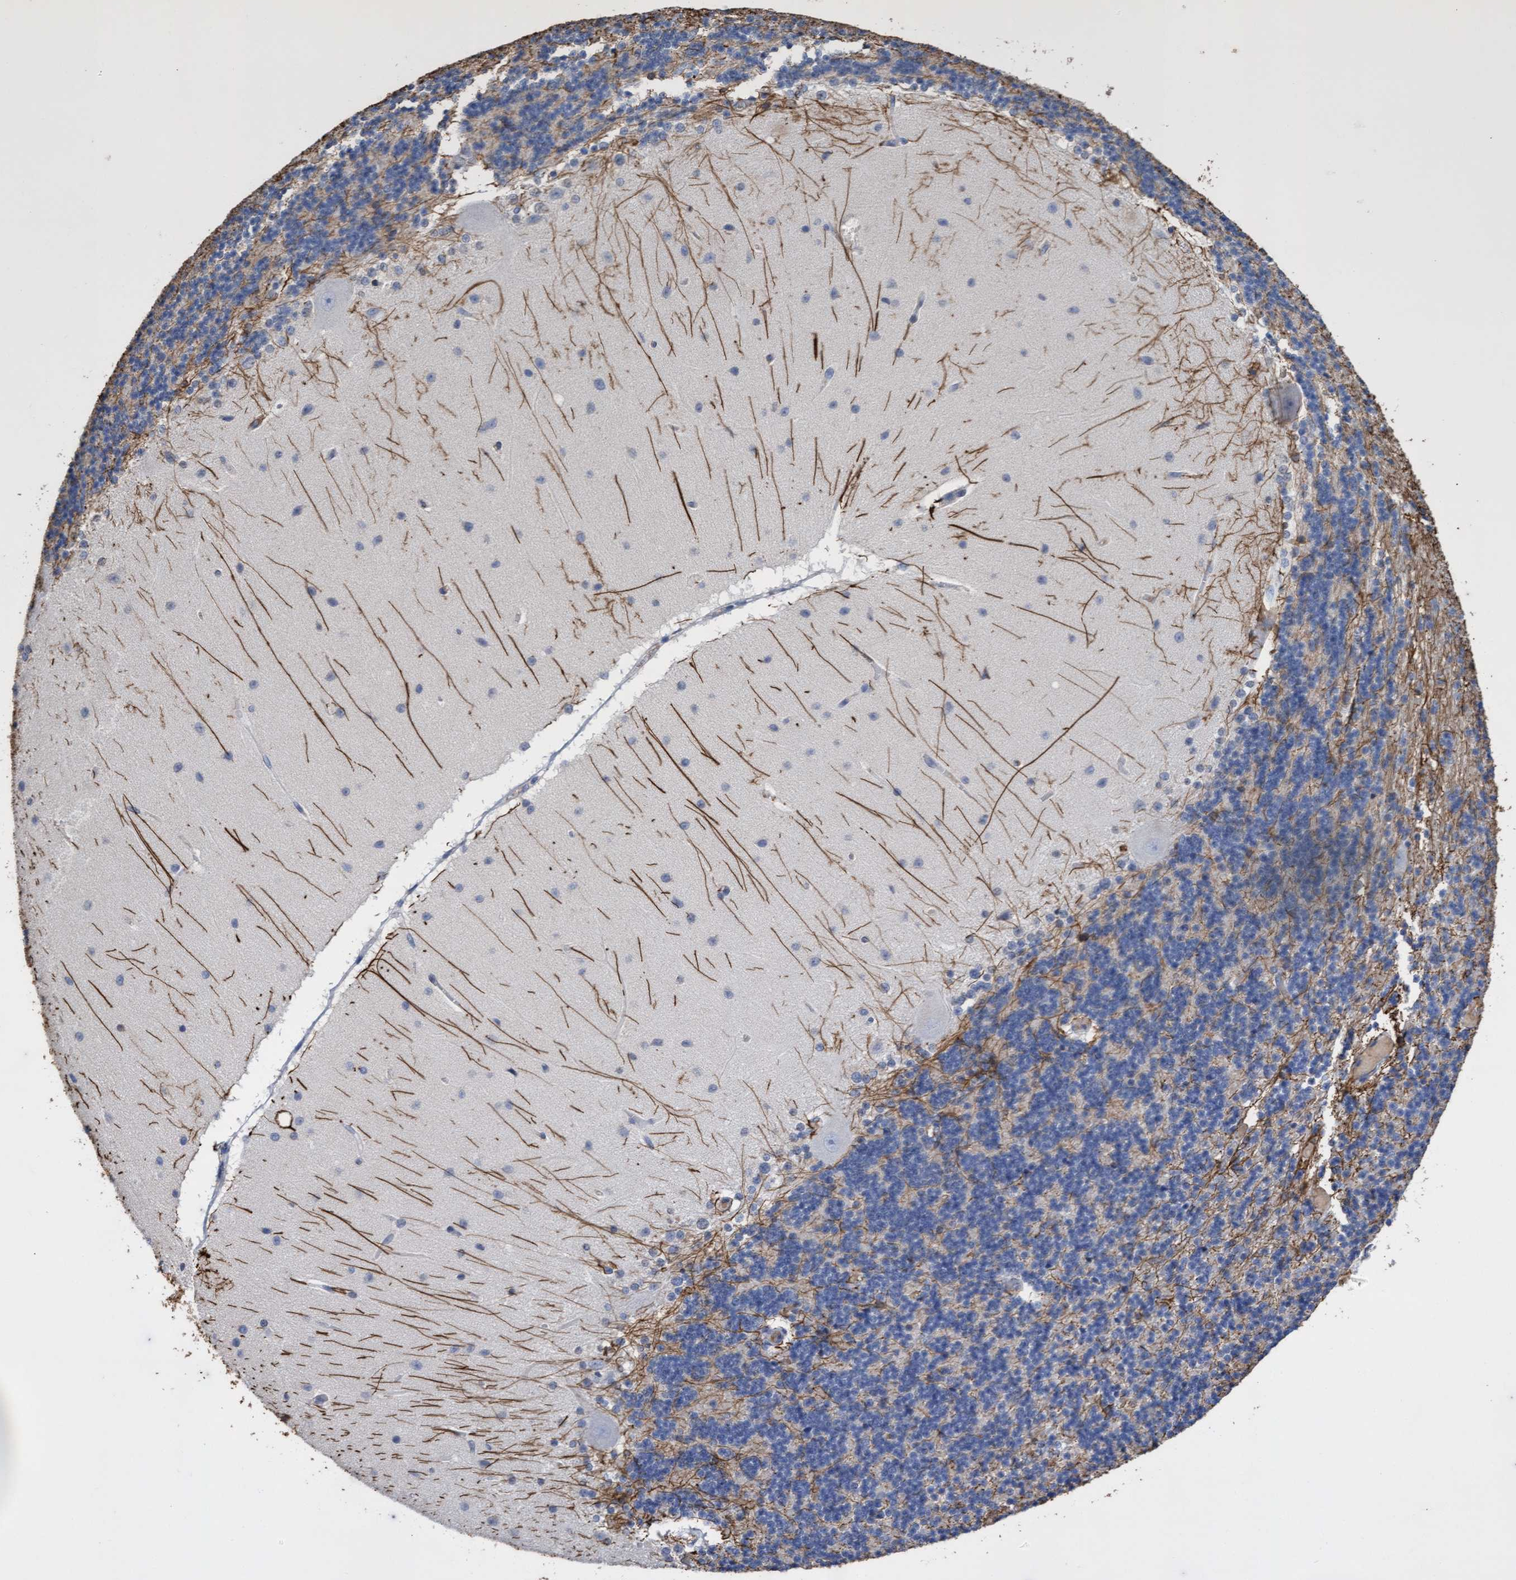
{"staining": {"intensity": "moderate", "quantity": "<25%", "location": "cytoplasmic/membranous"}, "tissue": "cerebellum", "cell_type": "Cells in granular layer", "image_type": "normal", "snomed": [{"axis": "morphology", "description": "Normal tissue, NOS"}, {"axis": "topography", "description": "Cerebellum"}], "caption": "Protein staining of unremarkable cerebellum exhibits moderate cytoplasmic/membranous staining in approximately <25% of cells in granular layer. Nuclei are stained in blue.", "gene": "GPR39", "patient": {"sex": "female", "age": 54}}